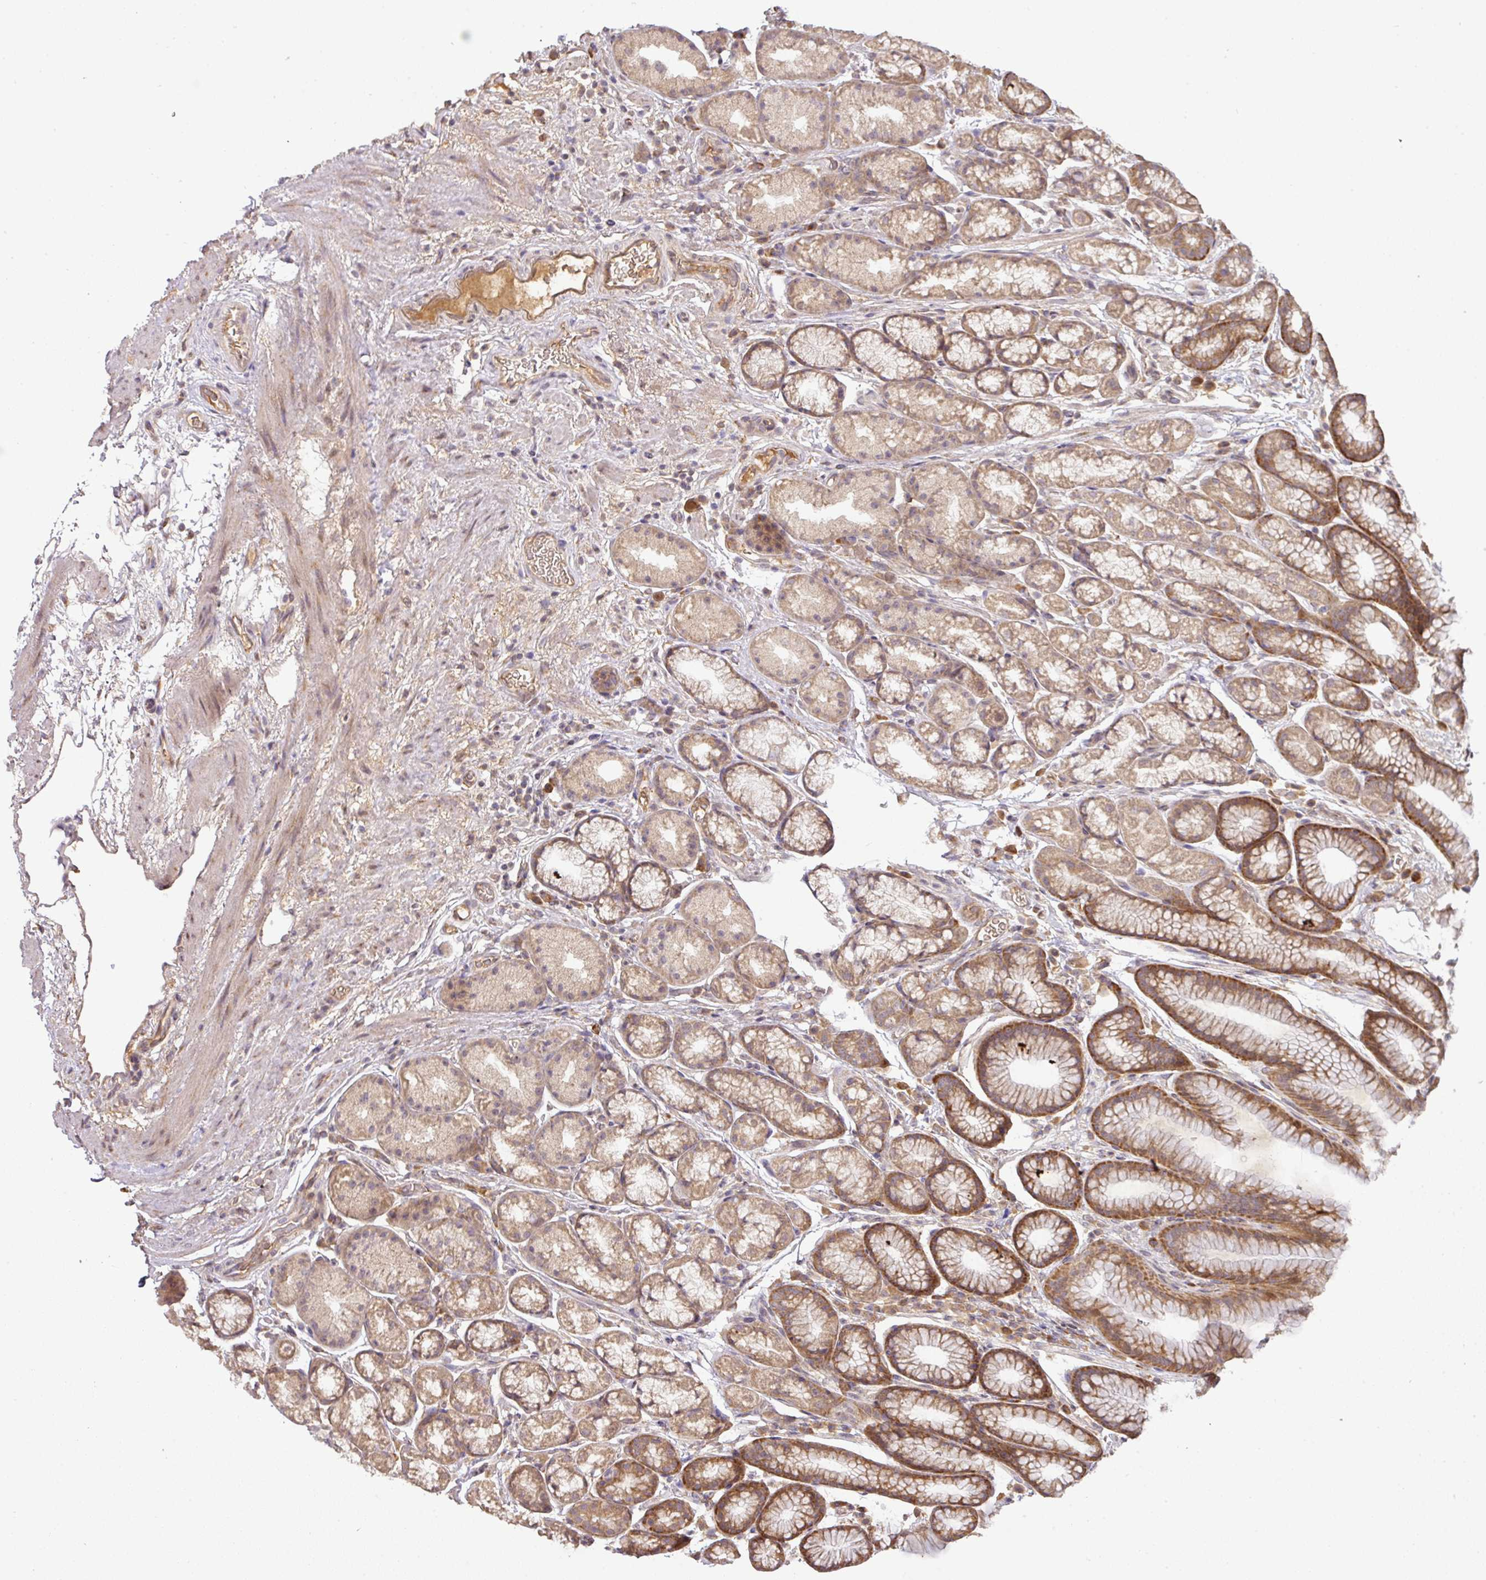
{"staining": {"intensity": "moderate", "quantity": ">75%", "location": "cytoplasmic/membranous"}, "tissue": "stomach", "cell_type": "Glandular cells", "image_type": "normal", "snomed": [{"axis": "morphology", "description": "Normal tissue, NOS"}, {"axis": "topography", "description": "Stomach, lower"}], "caption": "This is an image of immunohistochemistry (IHC) staining of normal stomach, which shows moderate positivity in the cytoplasmic/membranous of glandular cells.", "gene": "GALP", "patient": {"sex": "male", "age": 67}}